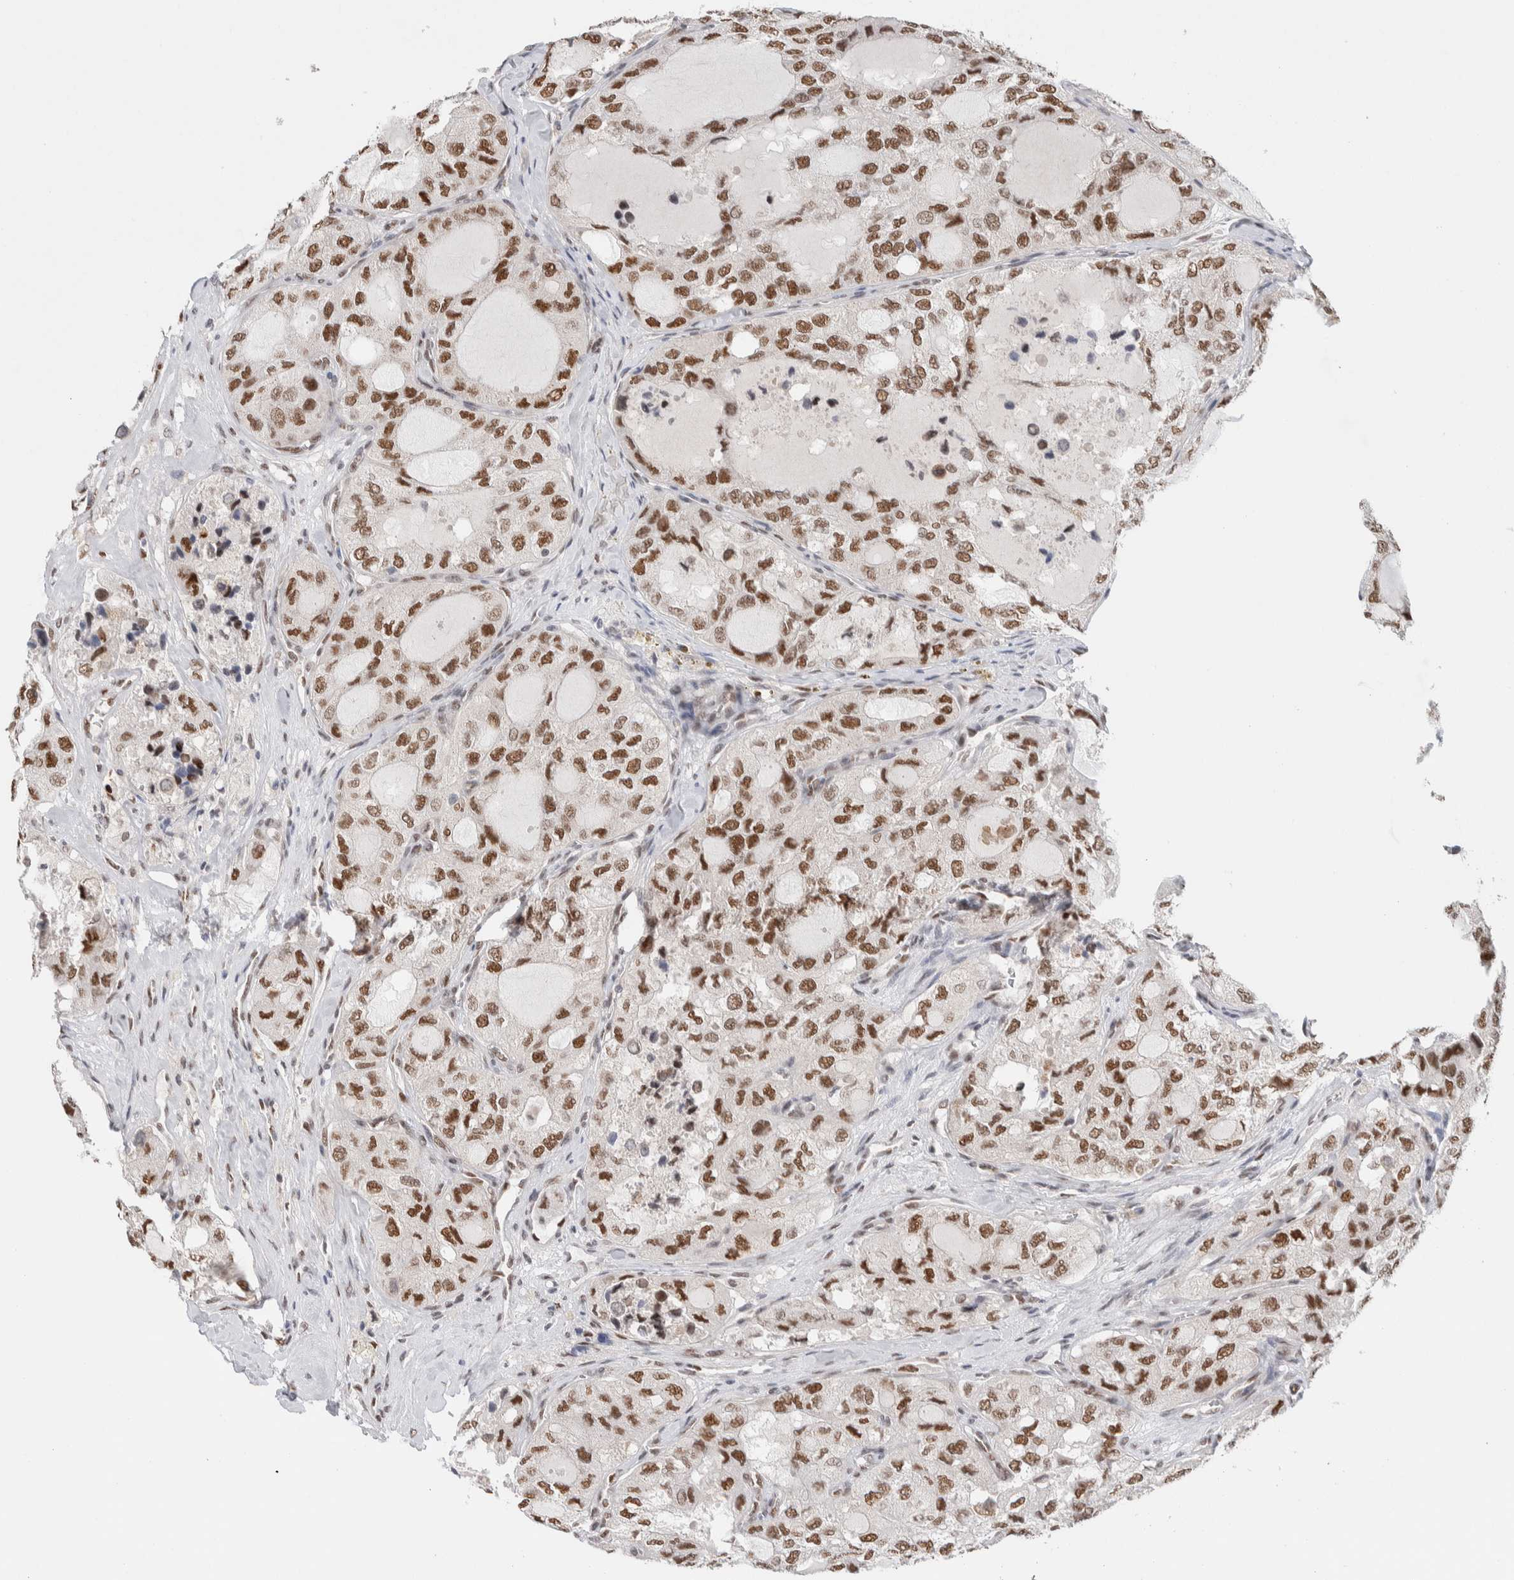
{"staining": {"intensity": "strong", "quantity": ">75%", "location": "nuclear"}, "tissue": "thyroid cancer", "cell_type": "Tumor cells", "image_type": "cancer", "snomed": [{"axis": "morphology", "description": "Follicular adenoma carcinoma, NOS"}, {"axis": "topography", "description": "Thyroid gland"}], "caption": "Immunohistochemistry (DAB (3,3'-diaminobenzidine)) staining of human follicular adenoma carcinoma (thyroid) demonstrates strong nuclear protein positivity in about >75% of tumor cells. The staining is performed using DAB brown chromogen to label protein expression. The nuclei are counter-stained blue using hematoxylin.", "gene": "PRMT1", "patient": {"sex": "male", "age": 75}}